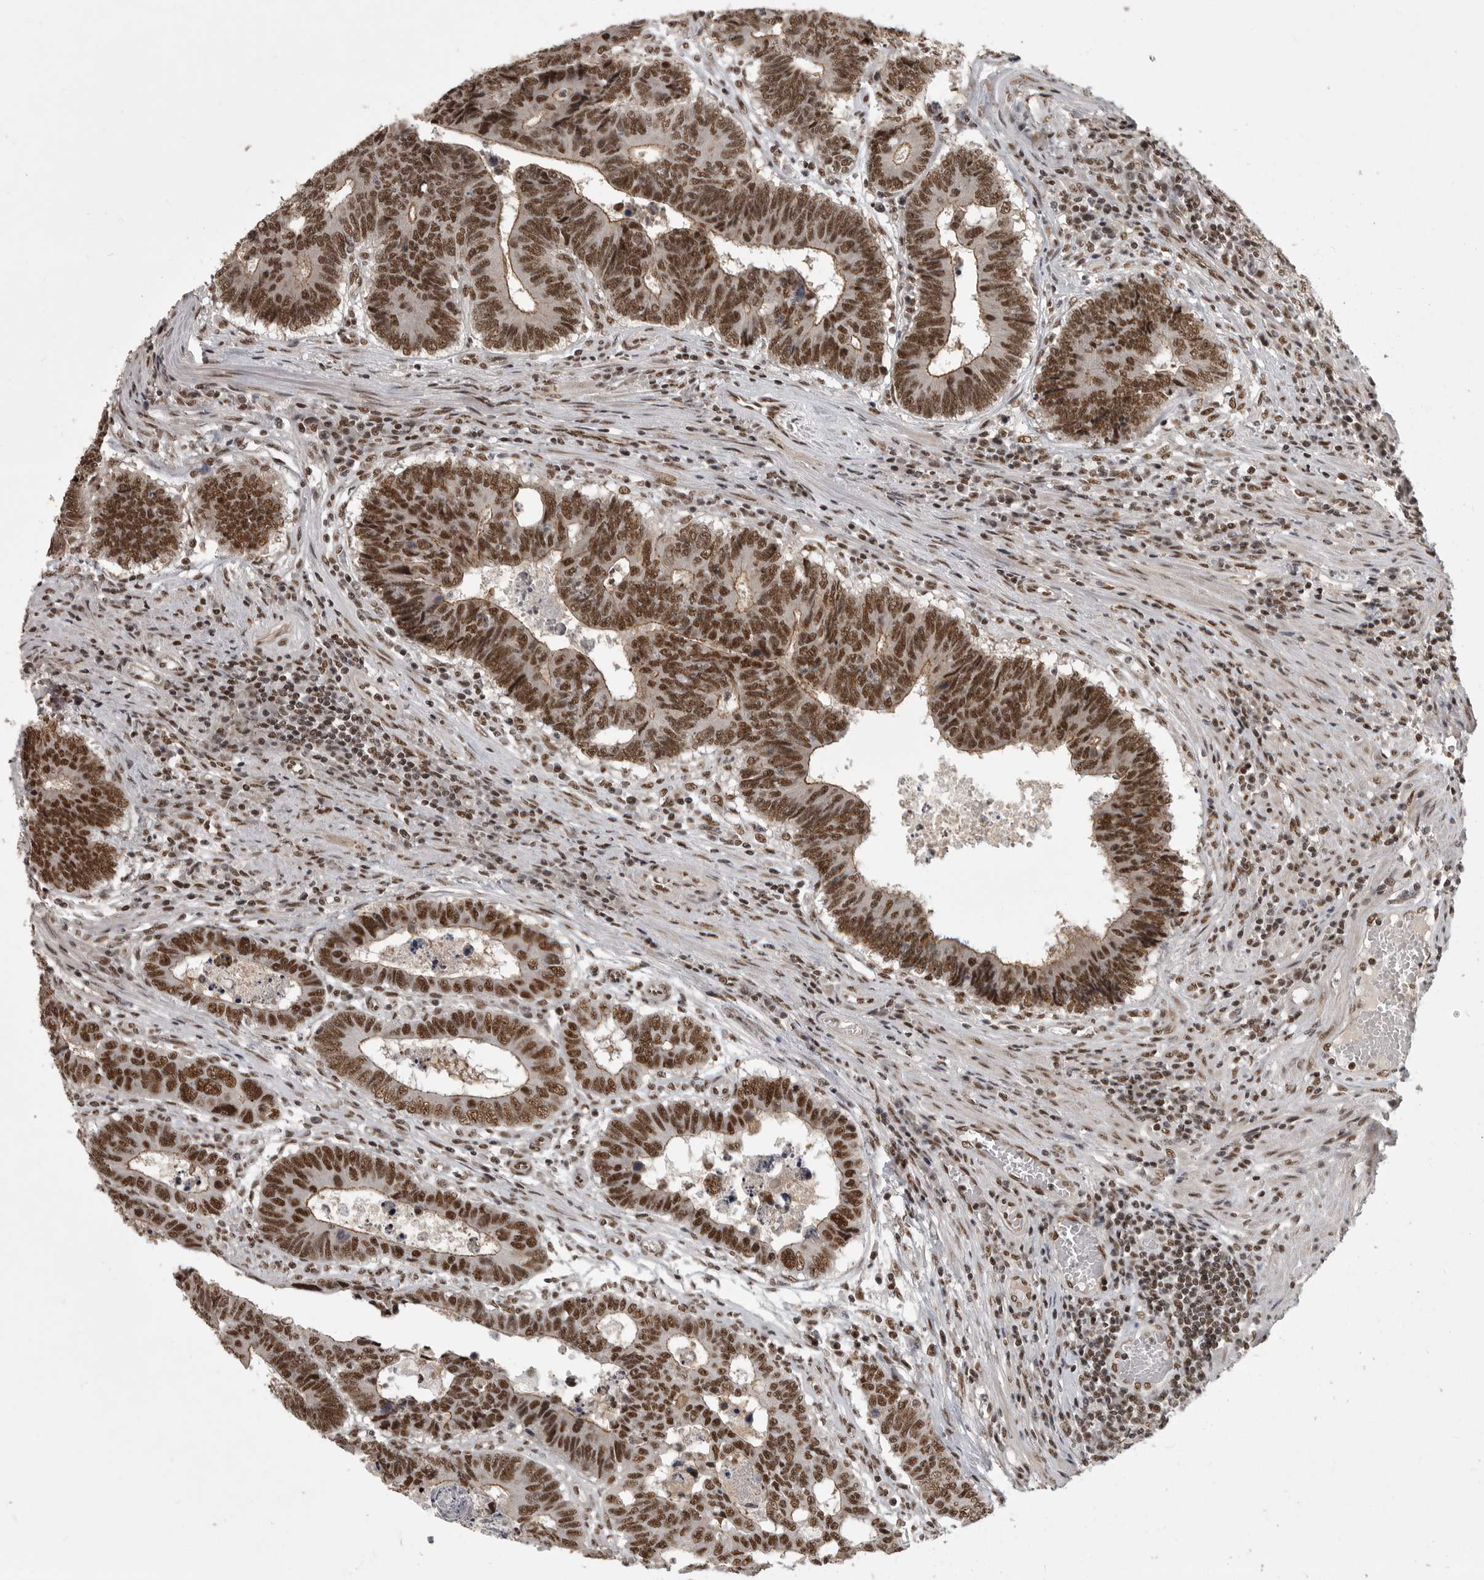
{"staining": {"intensity": "strong", "quantity": ">75%", "location": "cytoplasmic/membranous,nuclear"}, "tissue": "colorectal cancer", "cell_type": "Tumor cells", "image_type": "cancer", "snomed": [{"axis": "morphology", "description": "Adenocarcinoma, NOS"}, {"axis": "topography", "description": "Rectum"}], "caption": "Colorectal cancer stained for a protein demonstrates strong cytoplasmic/membranous and nuclear positivity in tumor cells.", "gene": "CBLL1", "patient": {"sex": "male", "age": 84}}